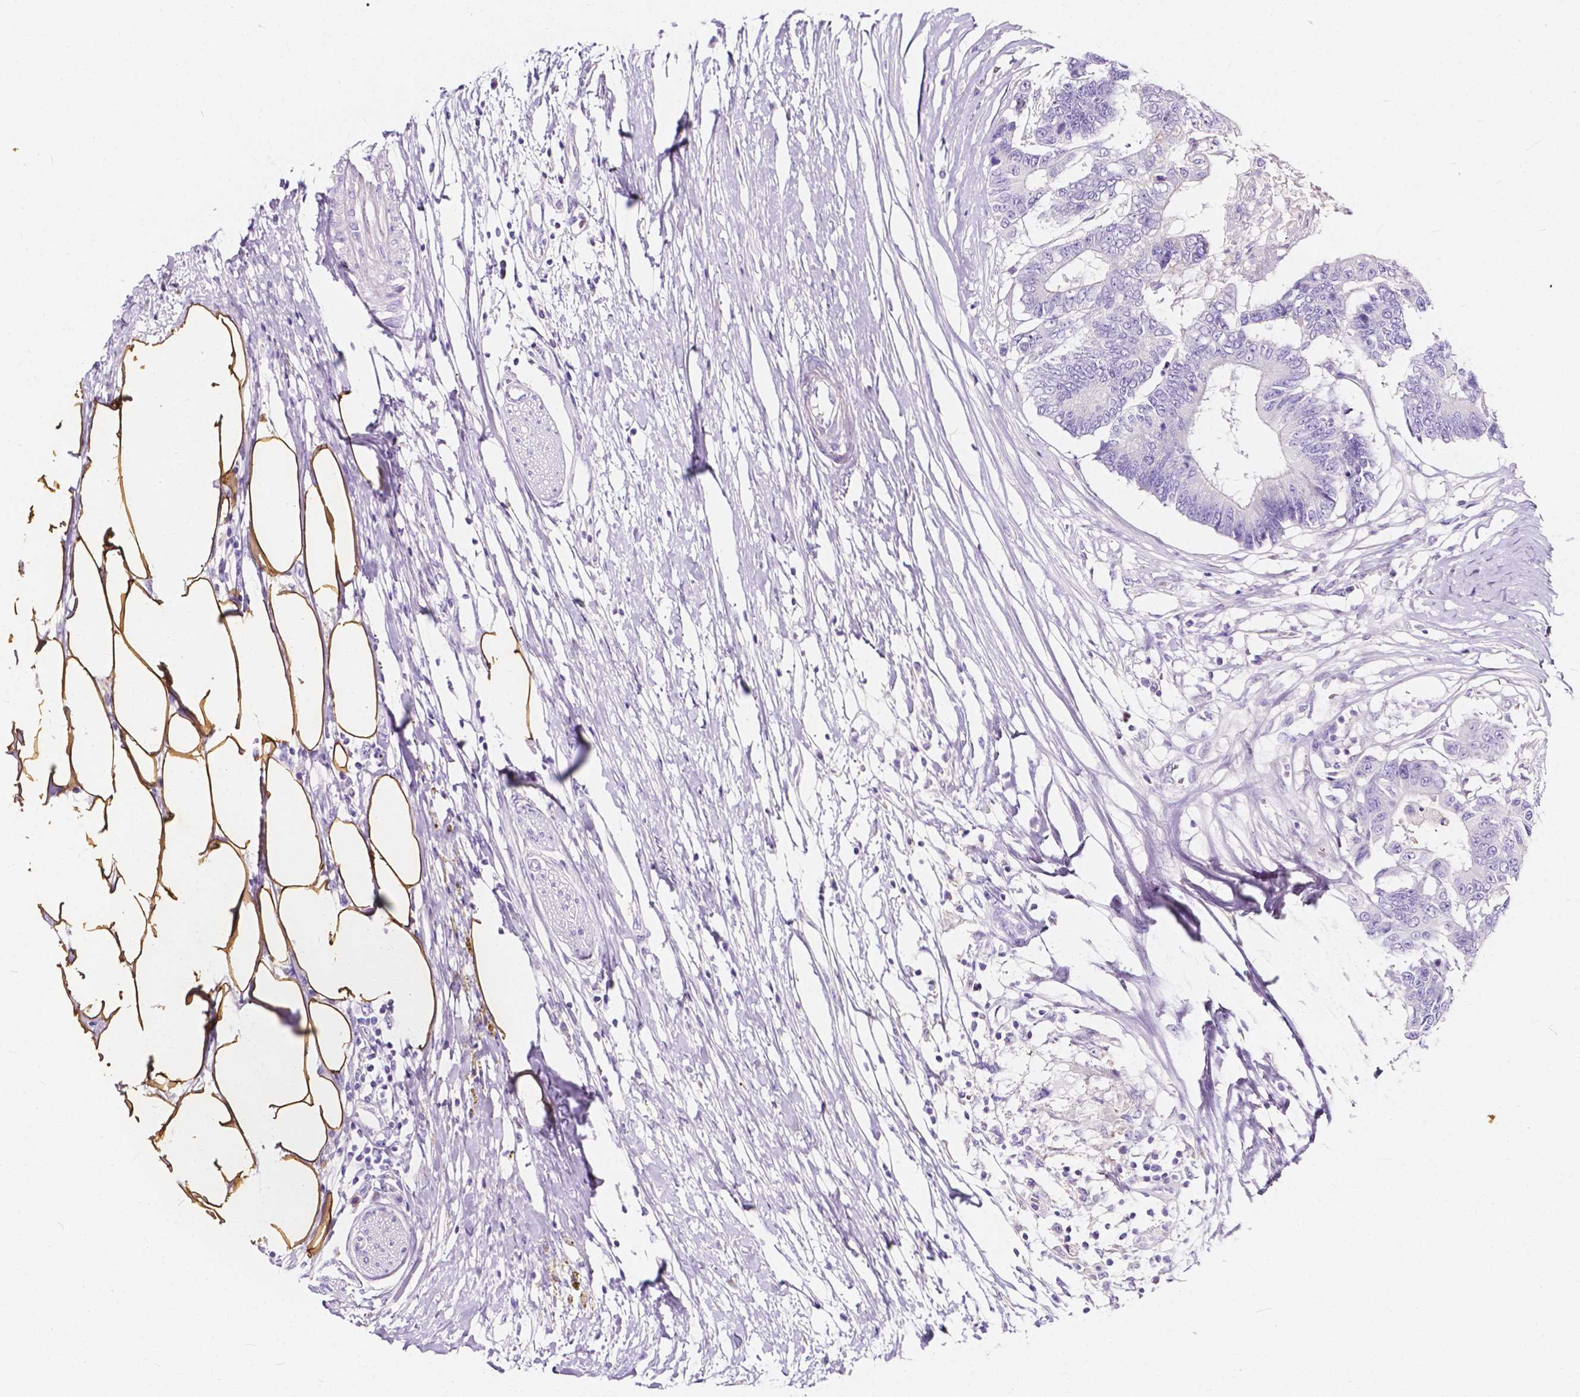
{"staining": {"intensity": "negative", "quantity": "none", "location": "none"}, "tissue": "colorectal cancer", "cell_type": "Tumor cells", "image_type": "cancer", "snomed": [{"axis": "morphology", "description": "Adenocarcinoma, NOS"}, {"axis": "topography", "description": "Colon"}], "caption": "The immunohistochemistry (IHC) image has no significant staining in tumor cells of colorectal adenocarcinoma tissue.", "gene": "CLSTN2", "patient": {"sex": "female", "age": 48}}